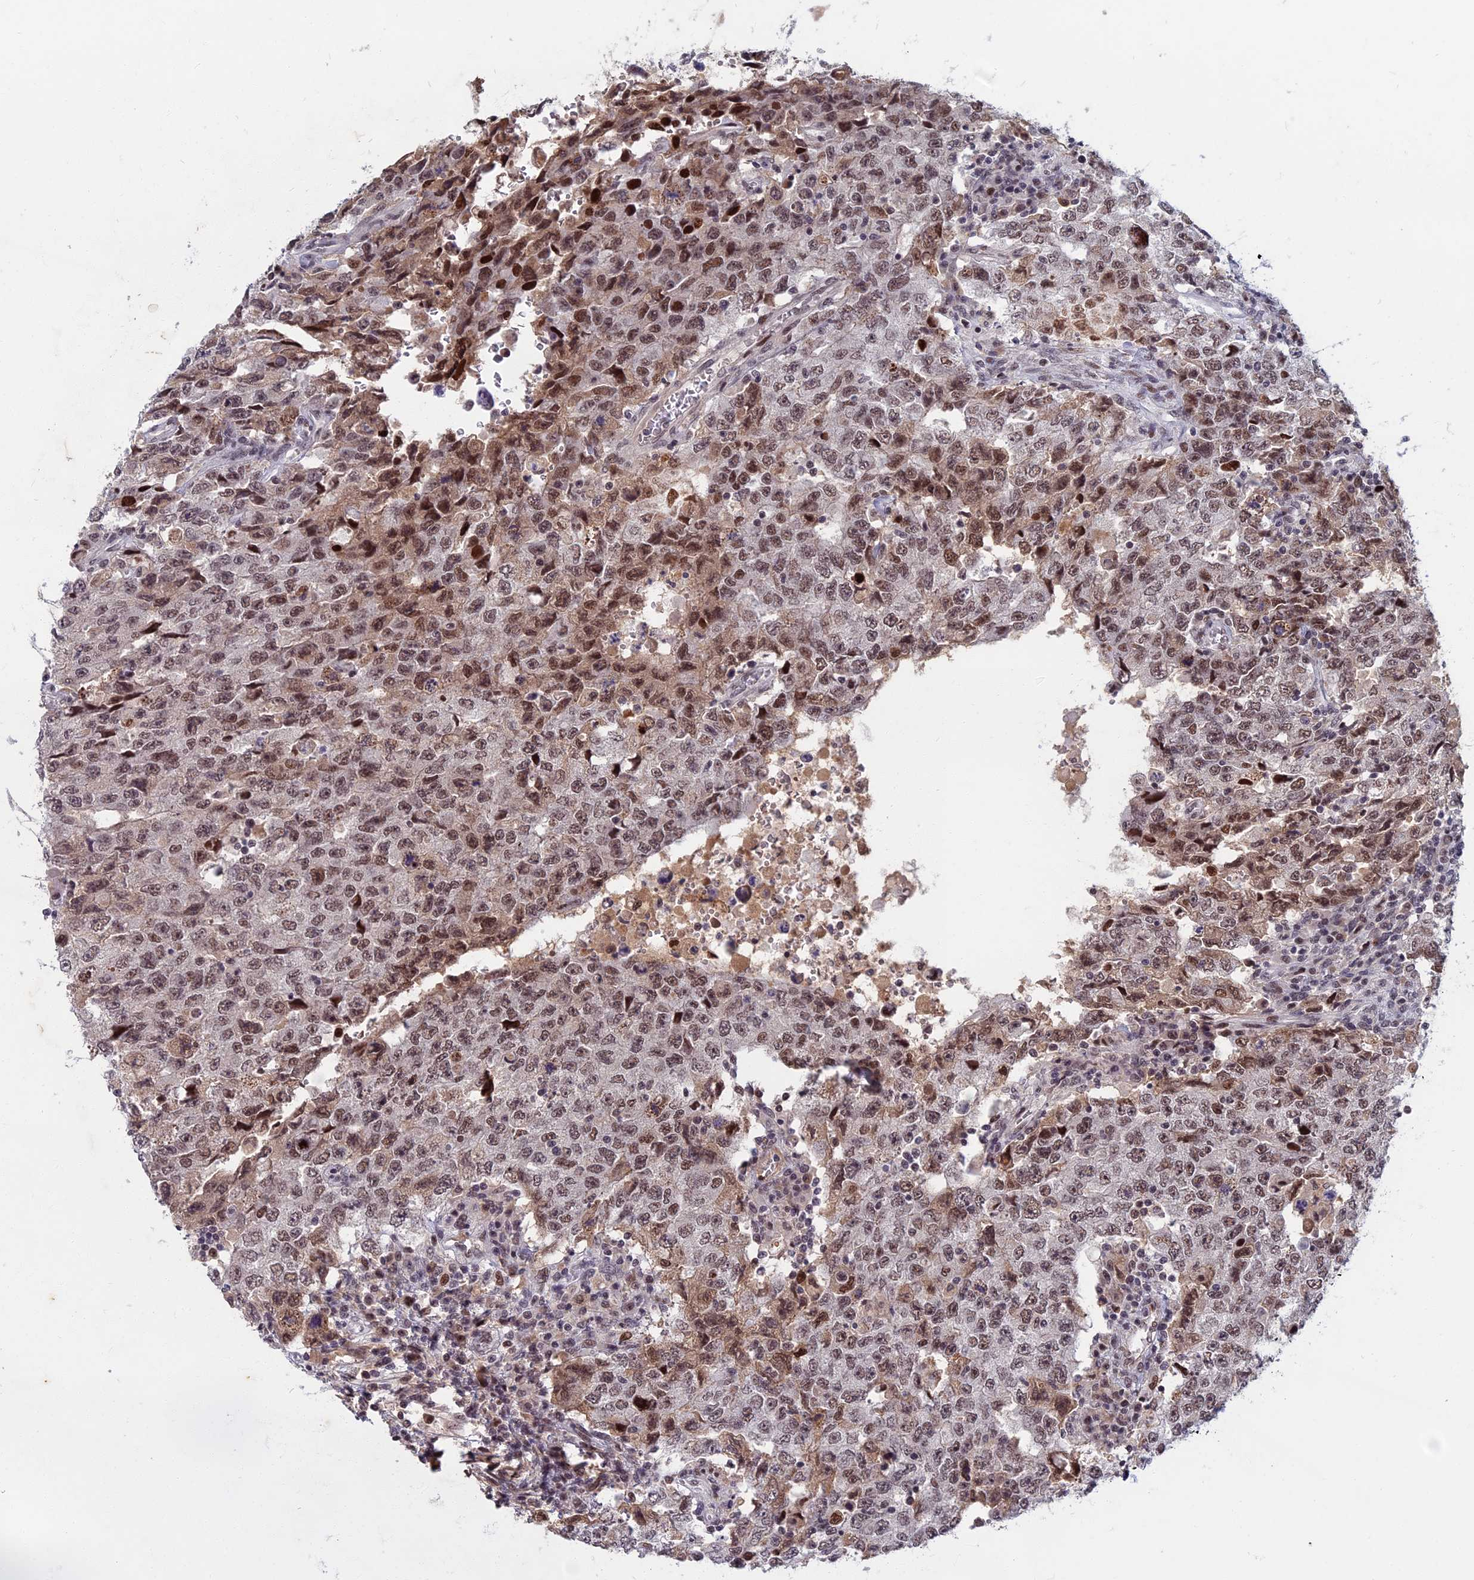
{"staining": {"intensity": "moderate", "quantity": ">75%", "location": "nuclear"}, "tissue": "testis cancer", "cell_type": "Tumor cells", "image_type": "cancer", "snomed": [{"axis": "morphology", "description": "Carcinoma, Embryonal, NOS"}, {"axis": "topography", "description": "Testis"}], "caption": "DAB (3,3'-diaminobenzidine) immunohistochemical staining of testis embryonal carcinoma demonstrates moderate nuclear protein positivity in about >75% of tumor cells. Using DAB (3,3'-diaminobenzidine) (brown) and hematoxylin (blue) stains, captured at high magnification using brightfield microscopy.", "gene": "CDC7", "patient": {"sex": "male", "age": 26}}